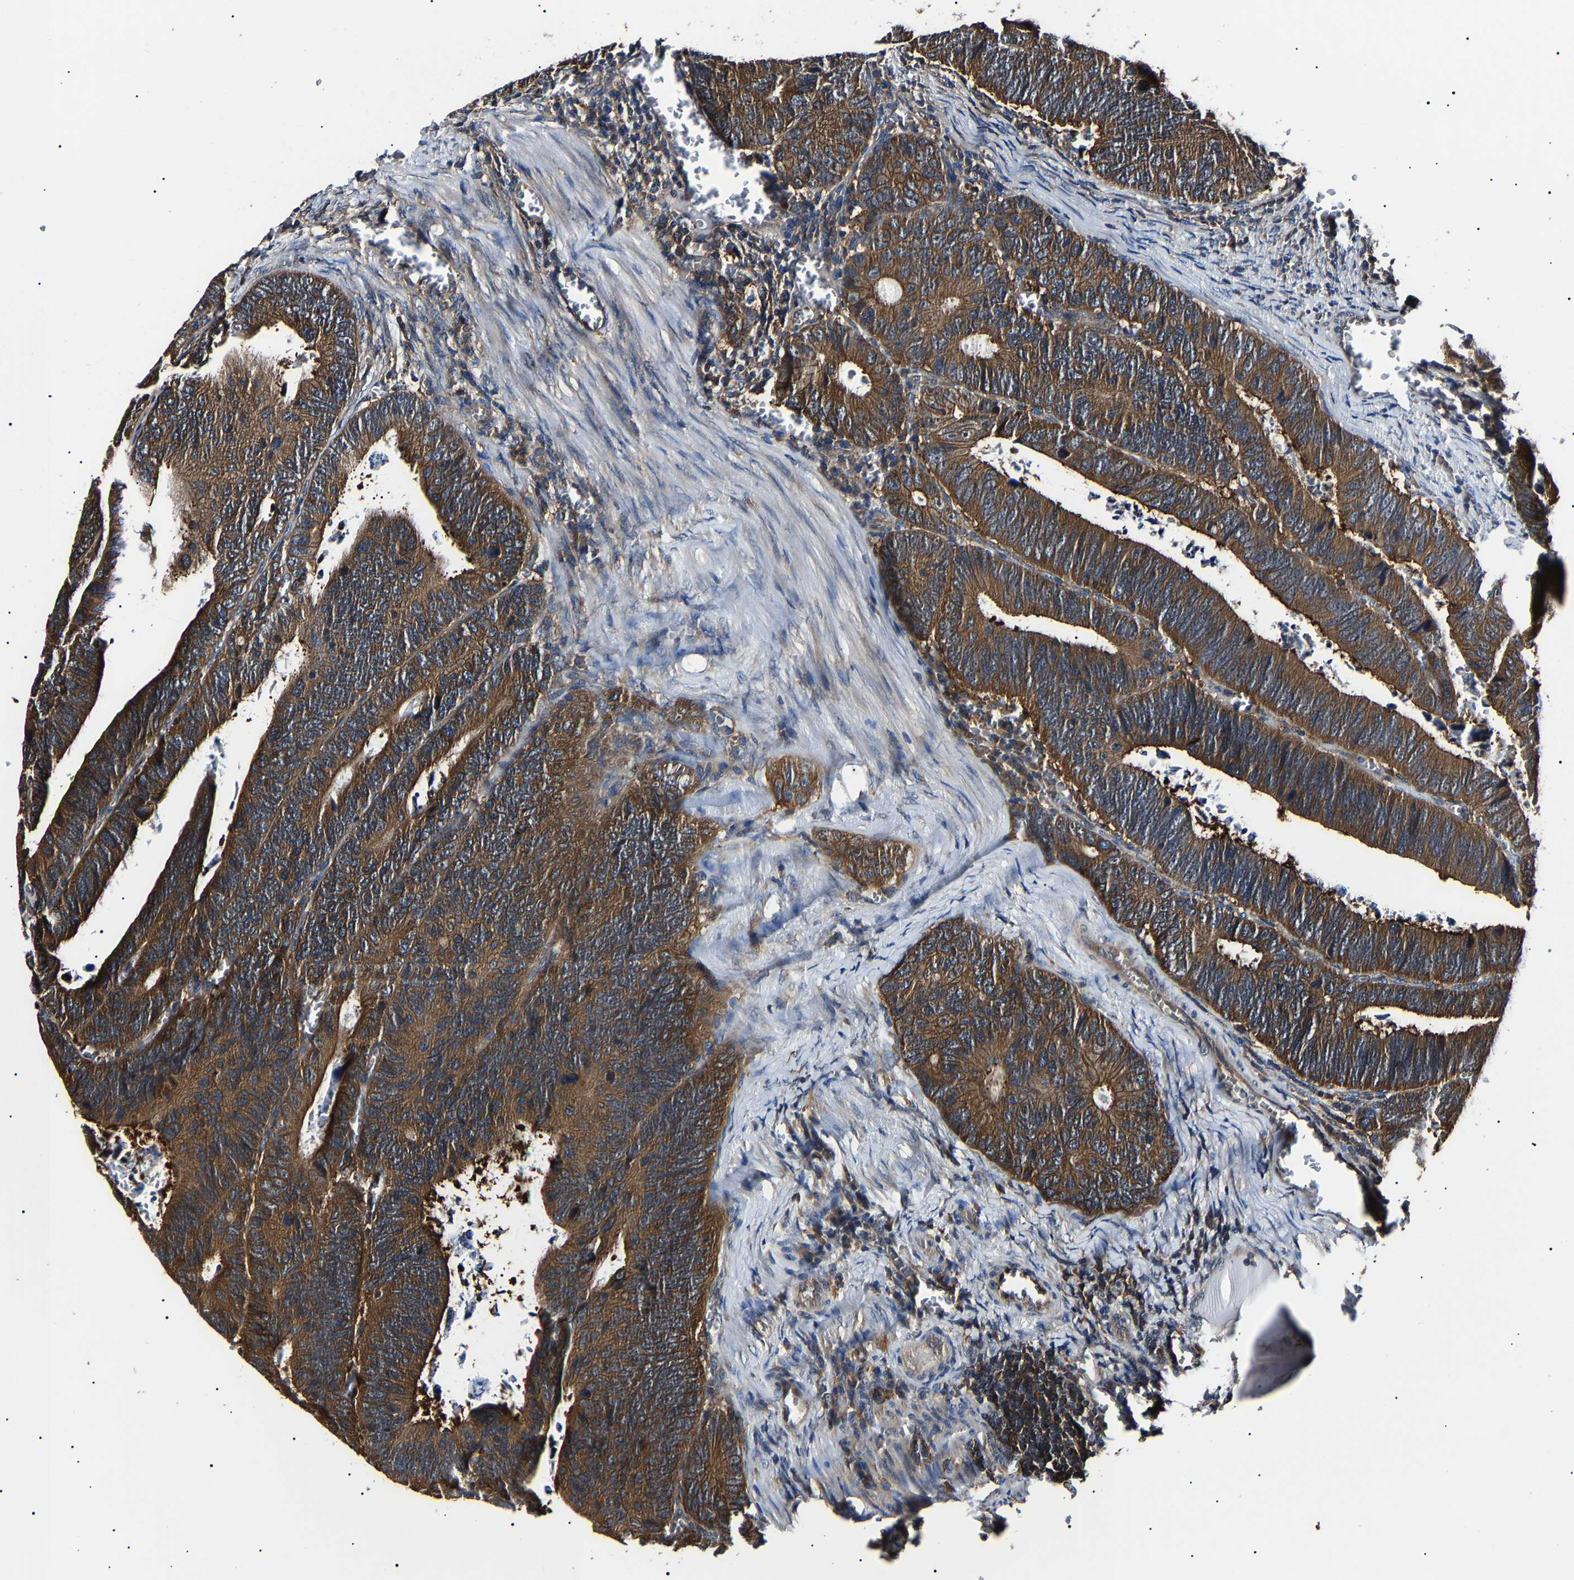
{"staining": {"intensity": "strong", "quantity": ">75%", "location": "cytoplasmic/membranous"}, "tissue": "colorectal cancer", "cell_type": "Tumor cells", "image_type": "cancer", "snomed": [{"axis": "morphology", "description": "Inflammation, NOS"}, {"axis": "morphology", "description": "Adenocarcinoma, NOS"}, {"axis": "topography", "description": "Colon"}], "caption": "IHC photomicrograph of colorectal adenocarcinoma stained for a protein (brown), which exhibits high levels of strong cytoplasmic/membranous positivity in approximately >75% of tumor cells.", "gene": "CCT8", "patient": {"sex": "male", "age": 72}}